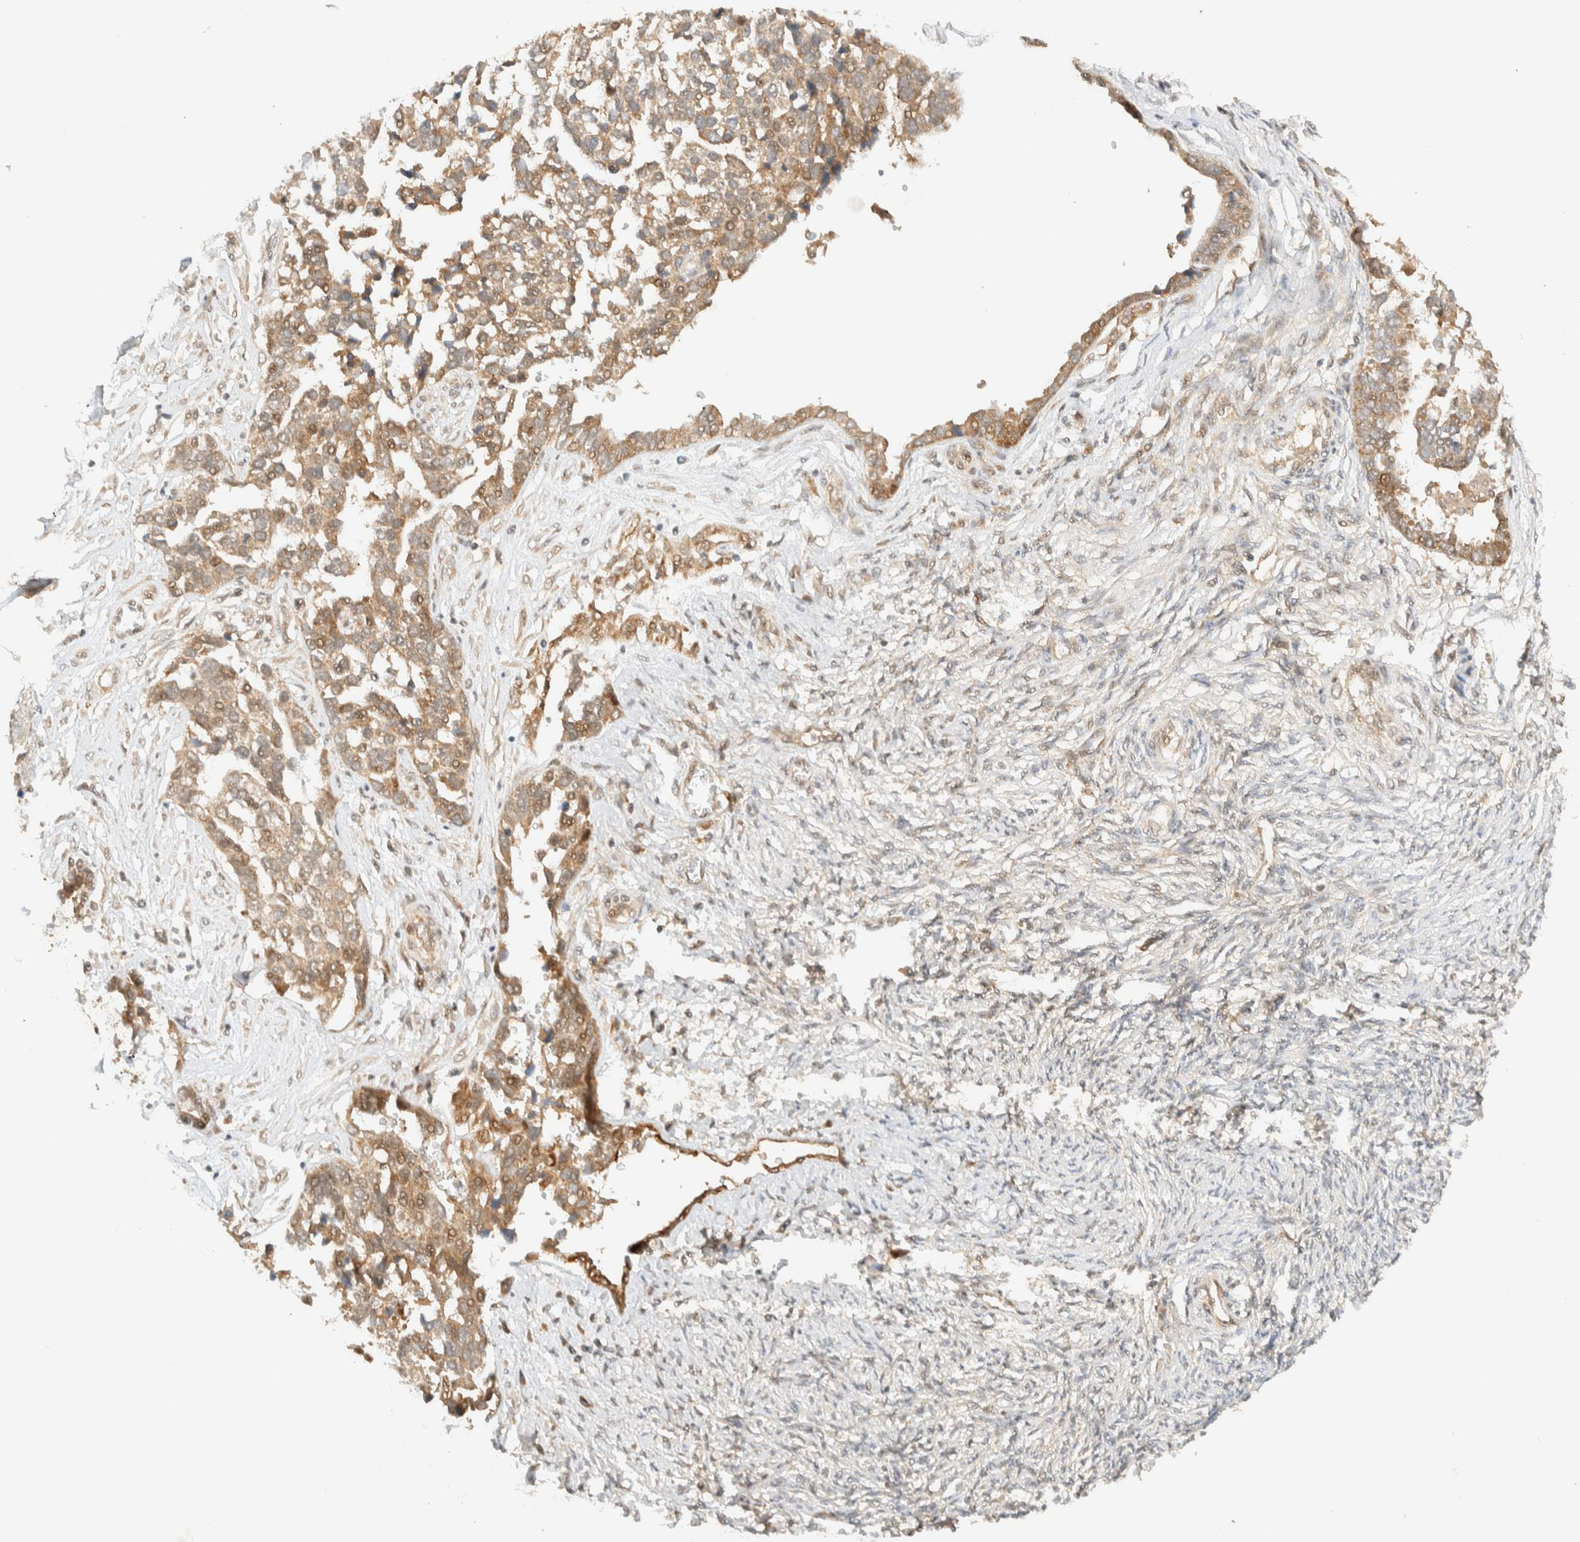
{"staining": {"intensity": "moderate", "quantity": ">75%", "location": "cytoplasmic/membranous"}, "tissue": "ovarian cancer", "cell_type": "Tumor cells", "image_type": "cancer", "snomed": [{"axis": "morphology", "description": "Cystadenocarcinoma, serous, NOS"}, {"axis": "topography", "description": "Ovary"}], "caption": "Protein staining demonstrates moderate cytoplasmic/membranous positivity in about >75% of tumor cells in ovarian cancer (serous cystadenocarcinoma).", "gene": "ZBTB34", "patient": {"sex": "female", "age": 44}}